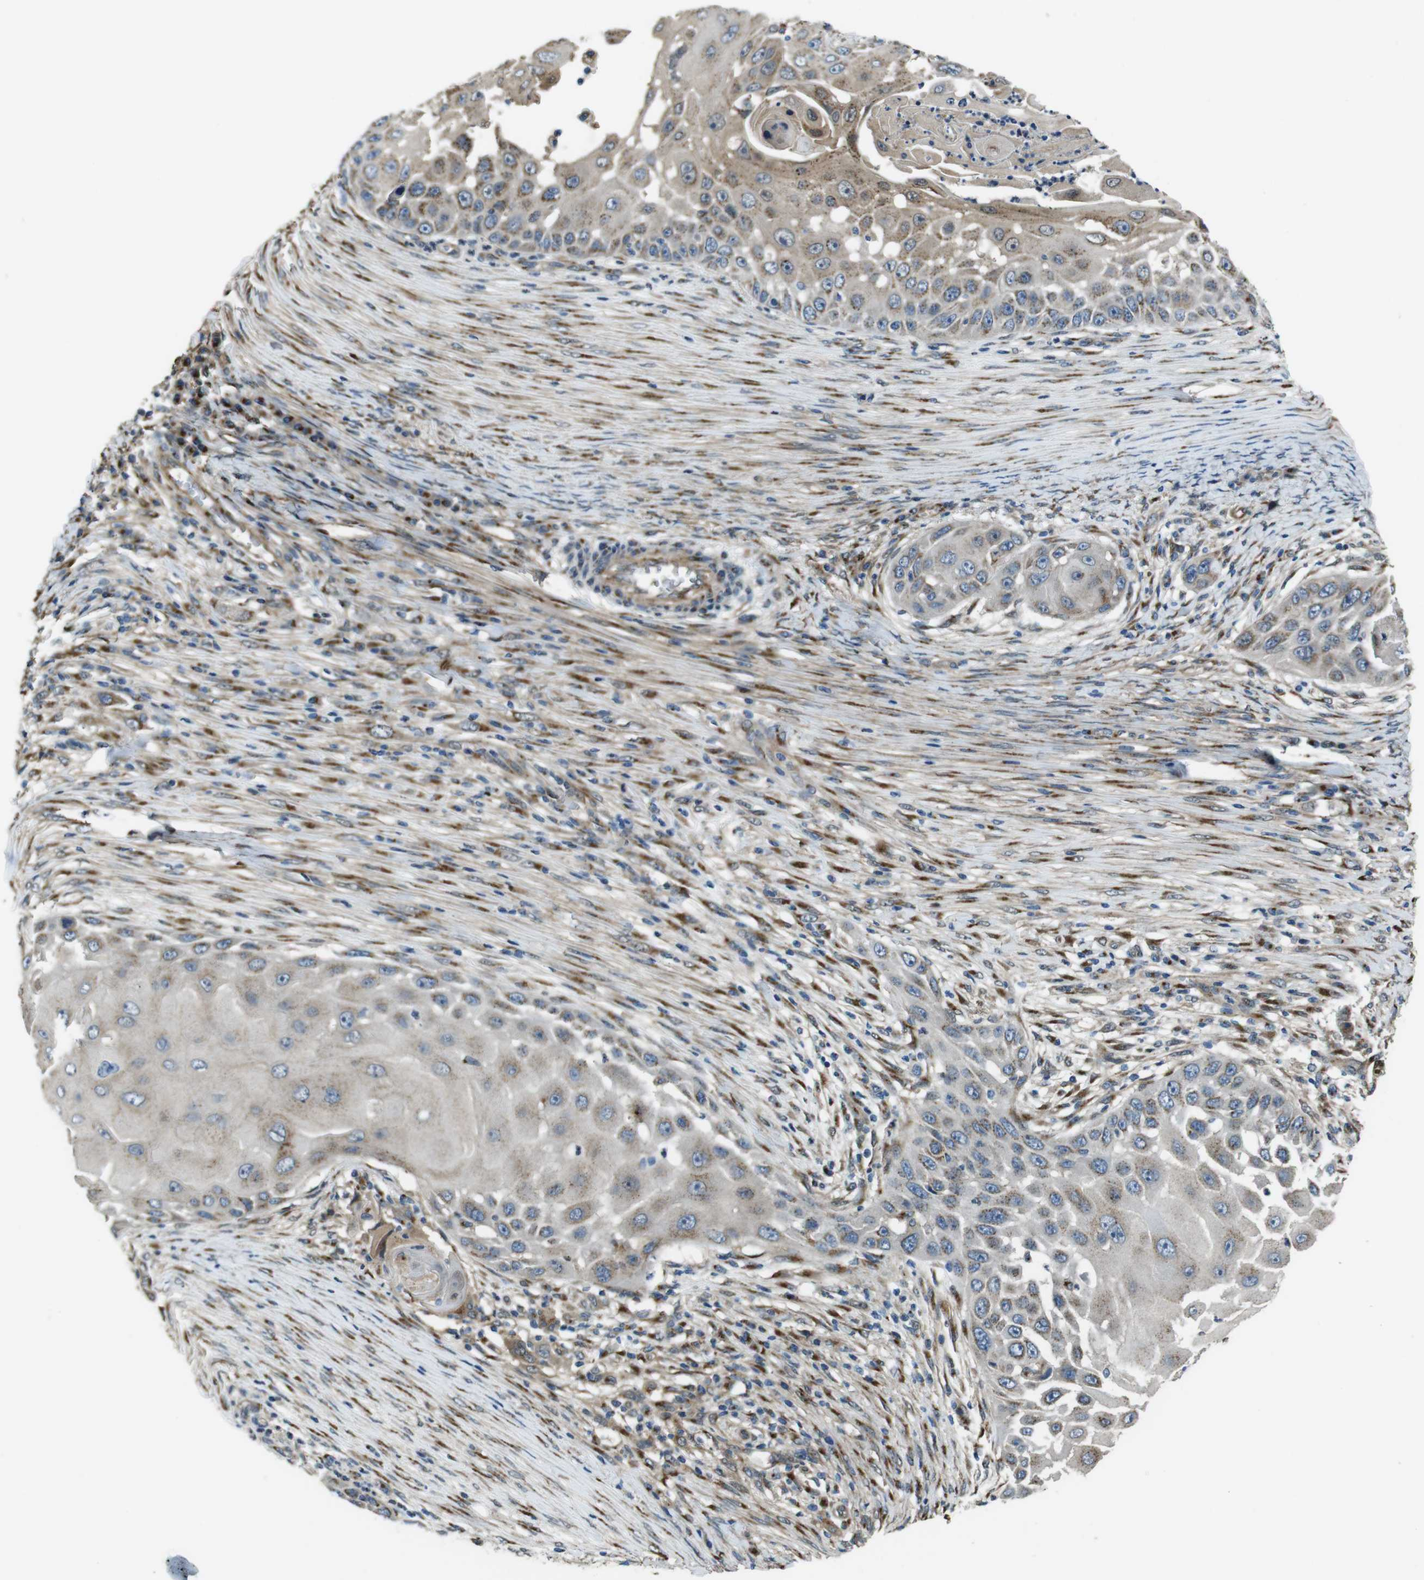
{"staining": {"intensity": "moderate", "quantity": "25%-75%", "location": "cytoplasmic/membranous"}, "tissue": "skin cancer", "cell_type": "Tumor cells", "image_type": "cancer", "snomed": [{"axis": "morphology", "description": "Squamous cell carcinoma, NOS"}, {"axis": "topography", "description": "Skin"}], "caption": "High-magnification brightfield microscopy of squamous cell carcinoma (skin) stained with DAB (3,3'-diaminobenzidine) (brown) and counterstained with hematoxylin (blue). tumor cells exhibit moderate cytoplasmic/membranous expression is identified in approximately25%-75% of cells.", "gene": "RAB6A", "patient": {"sex": "female", "age": 44}}